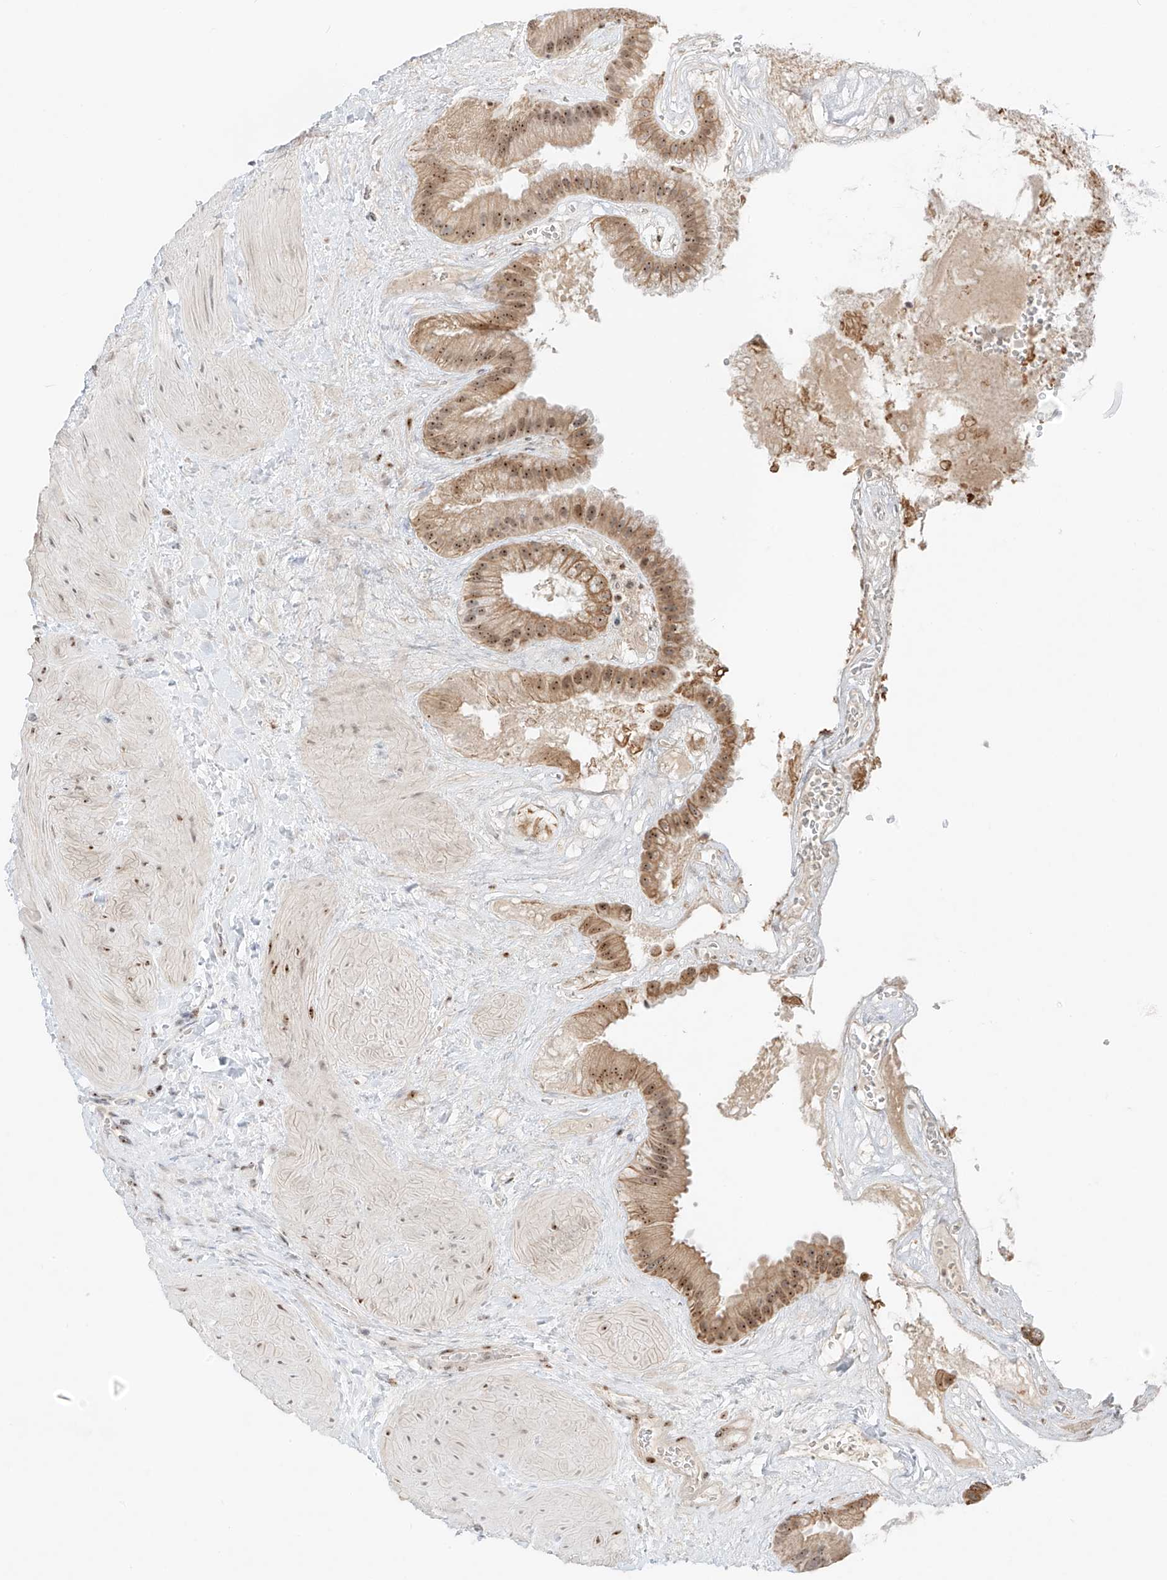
{"staining": {"intensity": "moderate", "quantity": ">75%", "location": "cytoplasmic/membranous,nuclear"}, "tissue": "gallbladder", "cell_type": "Glandular cells", "image_type": "normal", "snomed": [{"axis": "morphology", "description": "Normal tissue, NOS"}, {"axis": "topography", "description": "Gallbladder"}], "caption": "A photomicrograph of gallbladder stained for a protein demonstrates moderate cytoplasmic/membranous,nuclear brown staining in glandular cells. The protein of interest is stained brown, and the nuclei are stained in blue (DAB (3,3'-diaminobenzidine) IHC with brightfield microscopy, high magnification).", "gene": "ZNF512", "patient": {"sex": "male", "age": 55}}